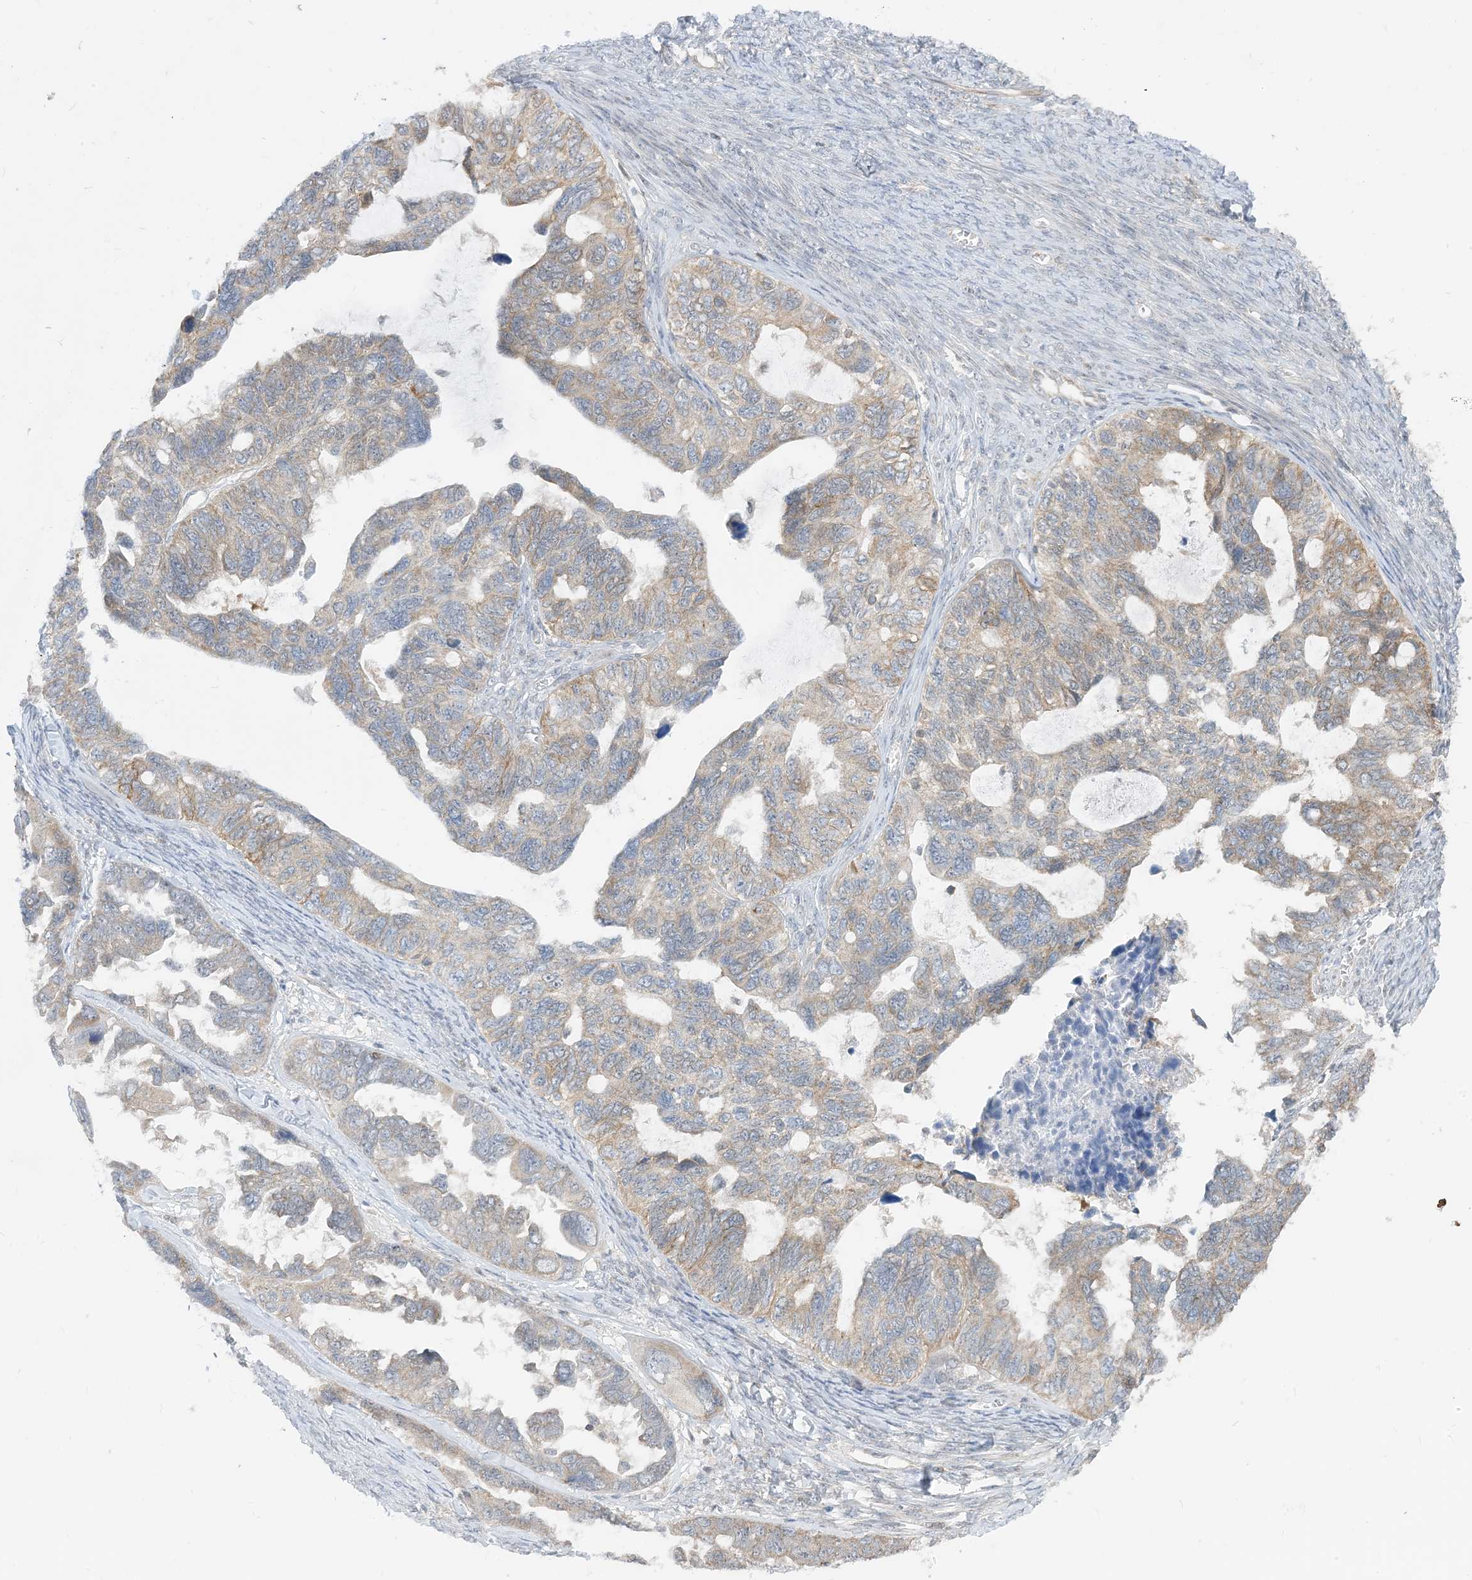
{"staining": {"intensity": "moderate", "quantity": "<25%", "location": "cytoplasmic/membranous"}, "tissue": "ovarian cancer", "cell_type": "Tumor cells", "image_type": "cancer", "snomed": [{"axis": "morphology", "description": "Cystadenocarcinoma, serous, NOS"}, {"axis": "topography", "description": "Ovary"}], "caption": "This micrograph demonstrates IHC staining of human serous cystadenocarcinoma (ovarian), with low moderate cytoplasmic/membranous expression in approximately <25% of tumor cells.", "gene": "CASP4", "patient": {"sex": "female", "age": 79}}